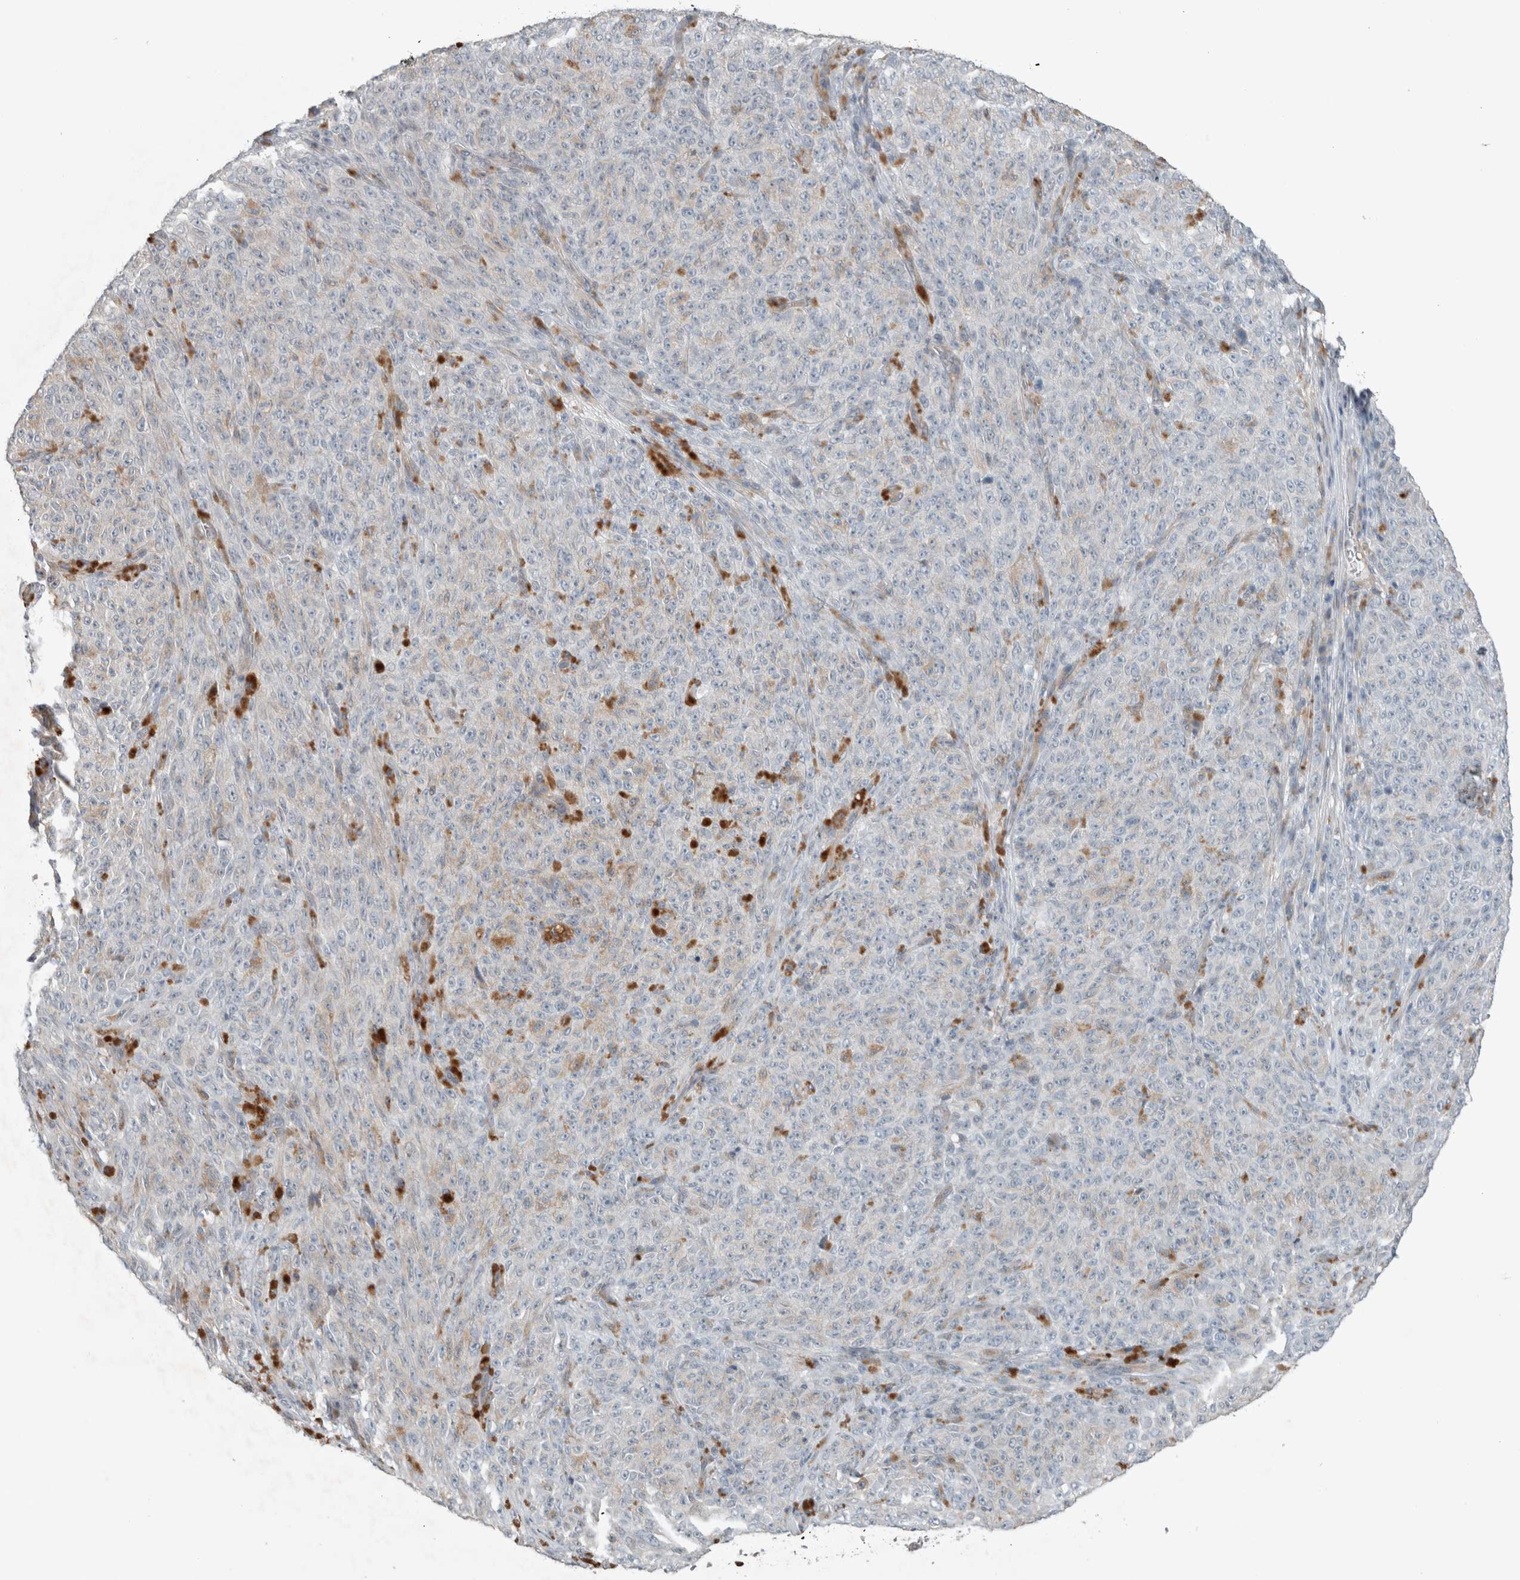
{"staining": {"intensity": "negative", "quantity": "none", "location": "none"}, "tissue": "melanoma", "cell_type": "Tumor cells", "image_type": "cancer", "snomed": [{"axis": "morphology", "description": "Malignant melanoma, NOS"}, {"axis": "topography", "description": "Skin"}], "caption": "An immunohistochemistry (IHC) photomicrograph of malignant melanoma is shown. There is no staining in tumor cells of malignant melanoma.", "gene": "JADE2", "patient": {"sex": "female", "age": 82}}